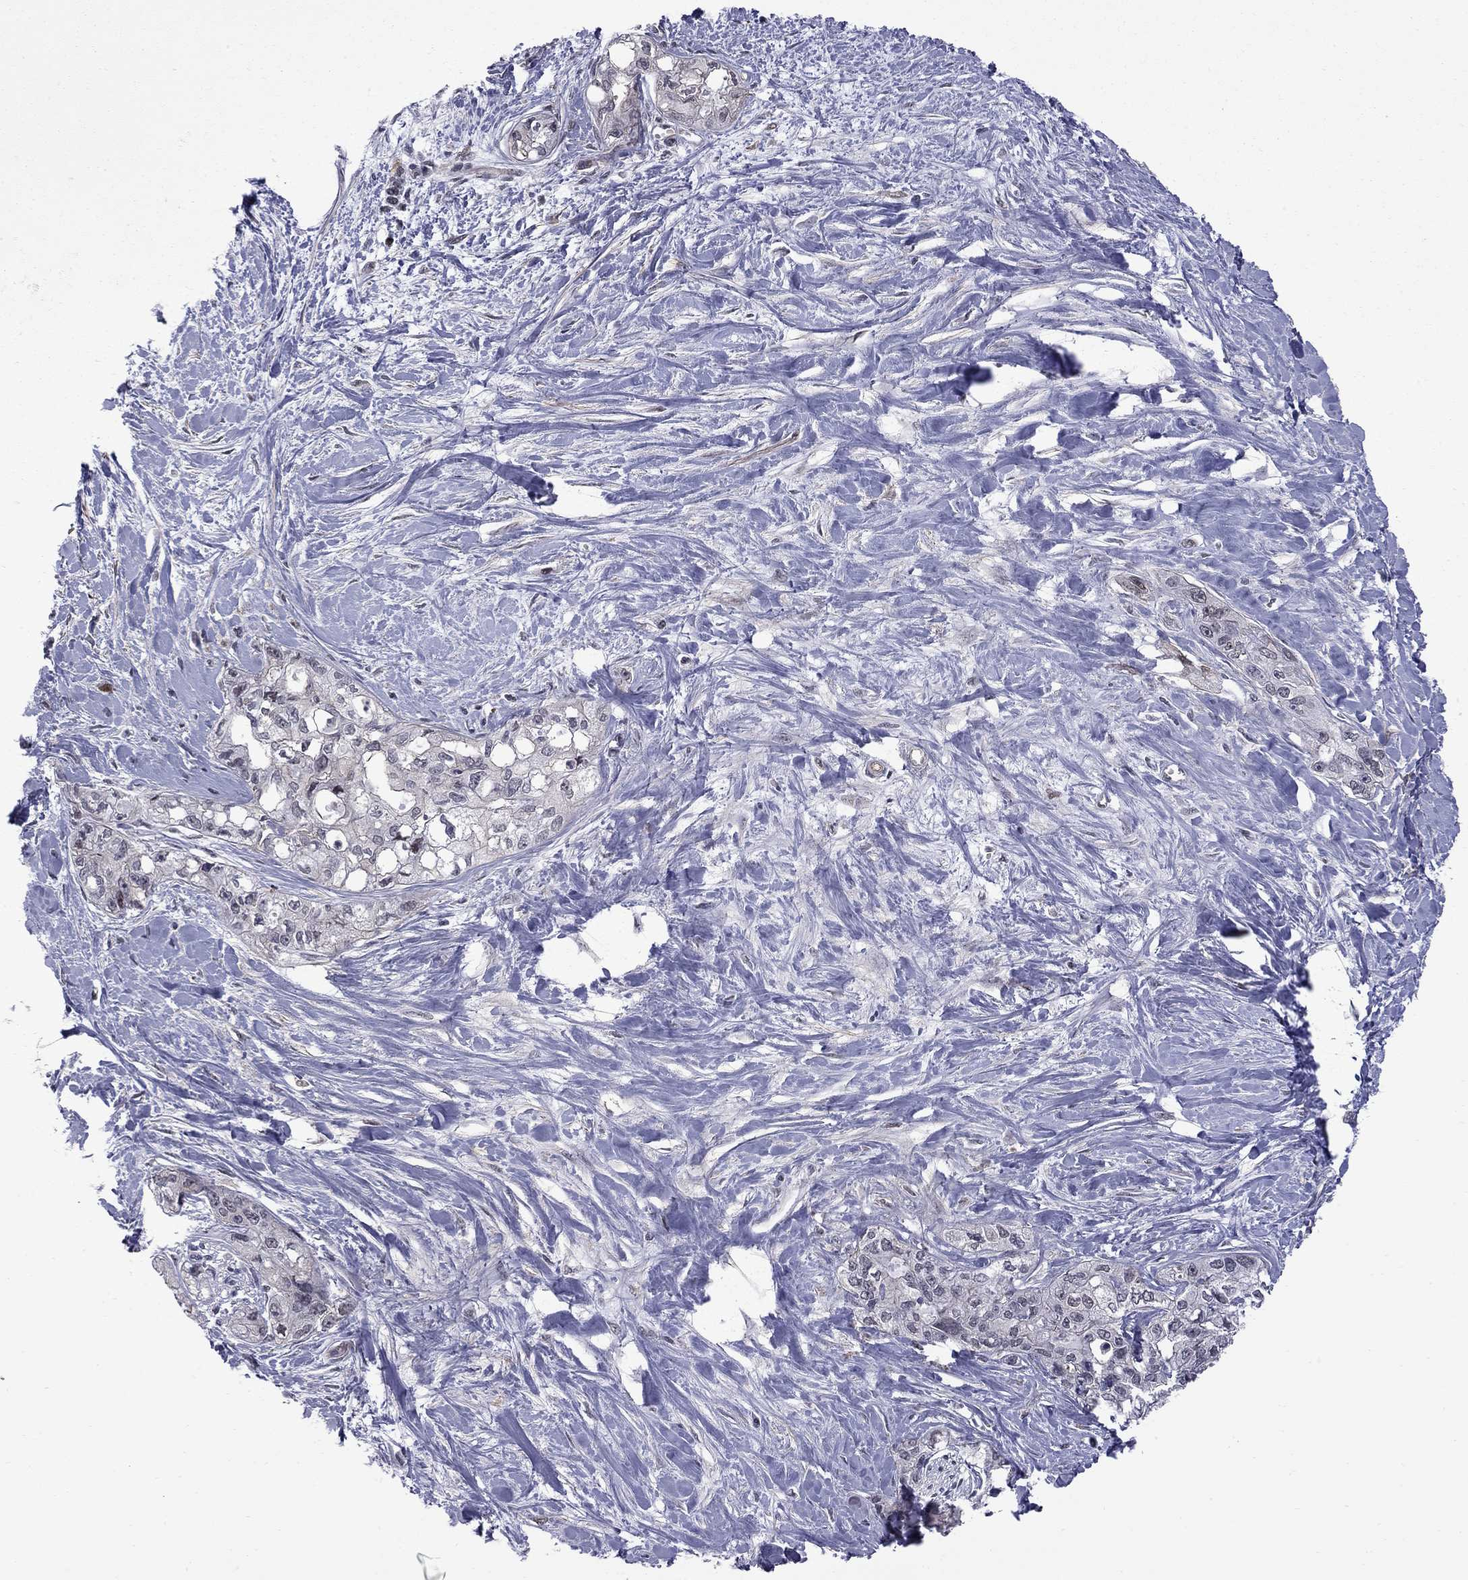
{"staining": {"intensity": "negative", "quantity": "none", "location": "none"}, "tissue": "pancreatic cancer", "cell_type": "Tumor cells", "image_type": "cancer", "snomed": [{"axis": "morphology", "description": "Adenocarcinoma, NOS"}, {"axis": "topography", "description": "Pancreas"}], "caption": "There is no significant staining in tumor cells of pancreatic adenocarcinoma.", "gene": "BRF1", "patient": {"sex": "female", "age": 50}}